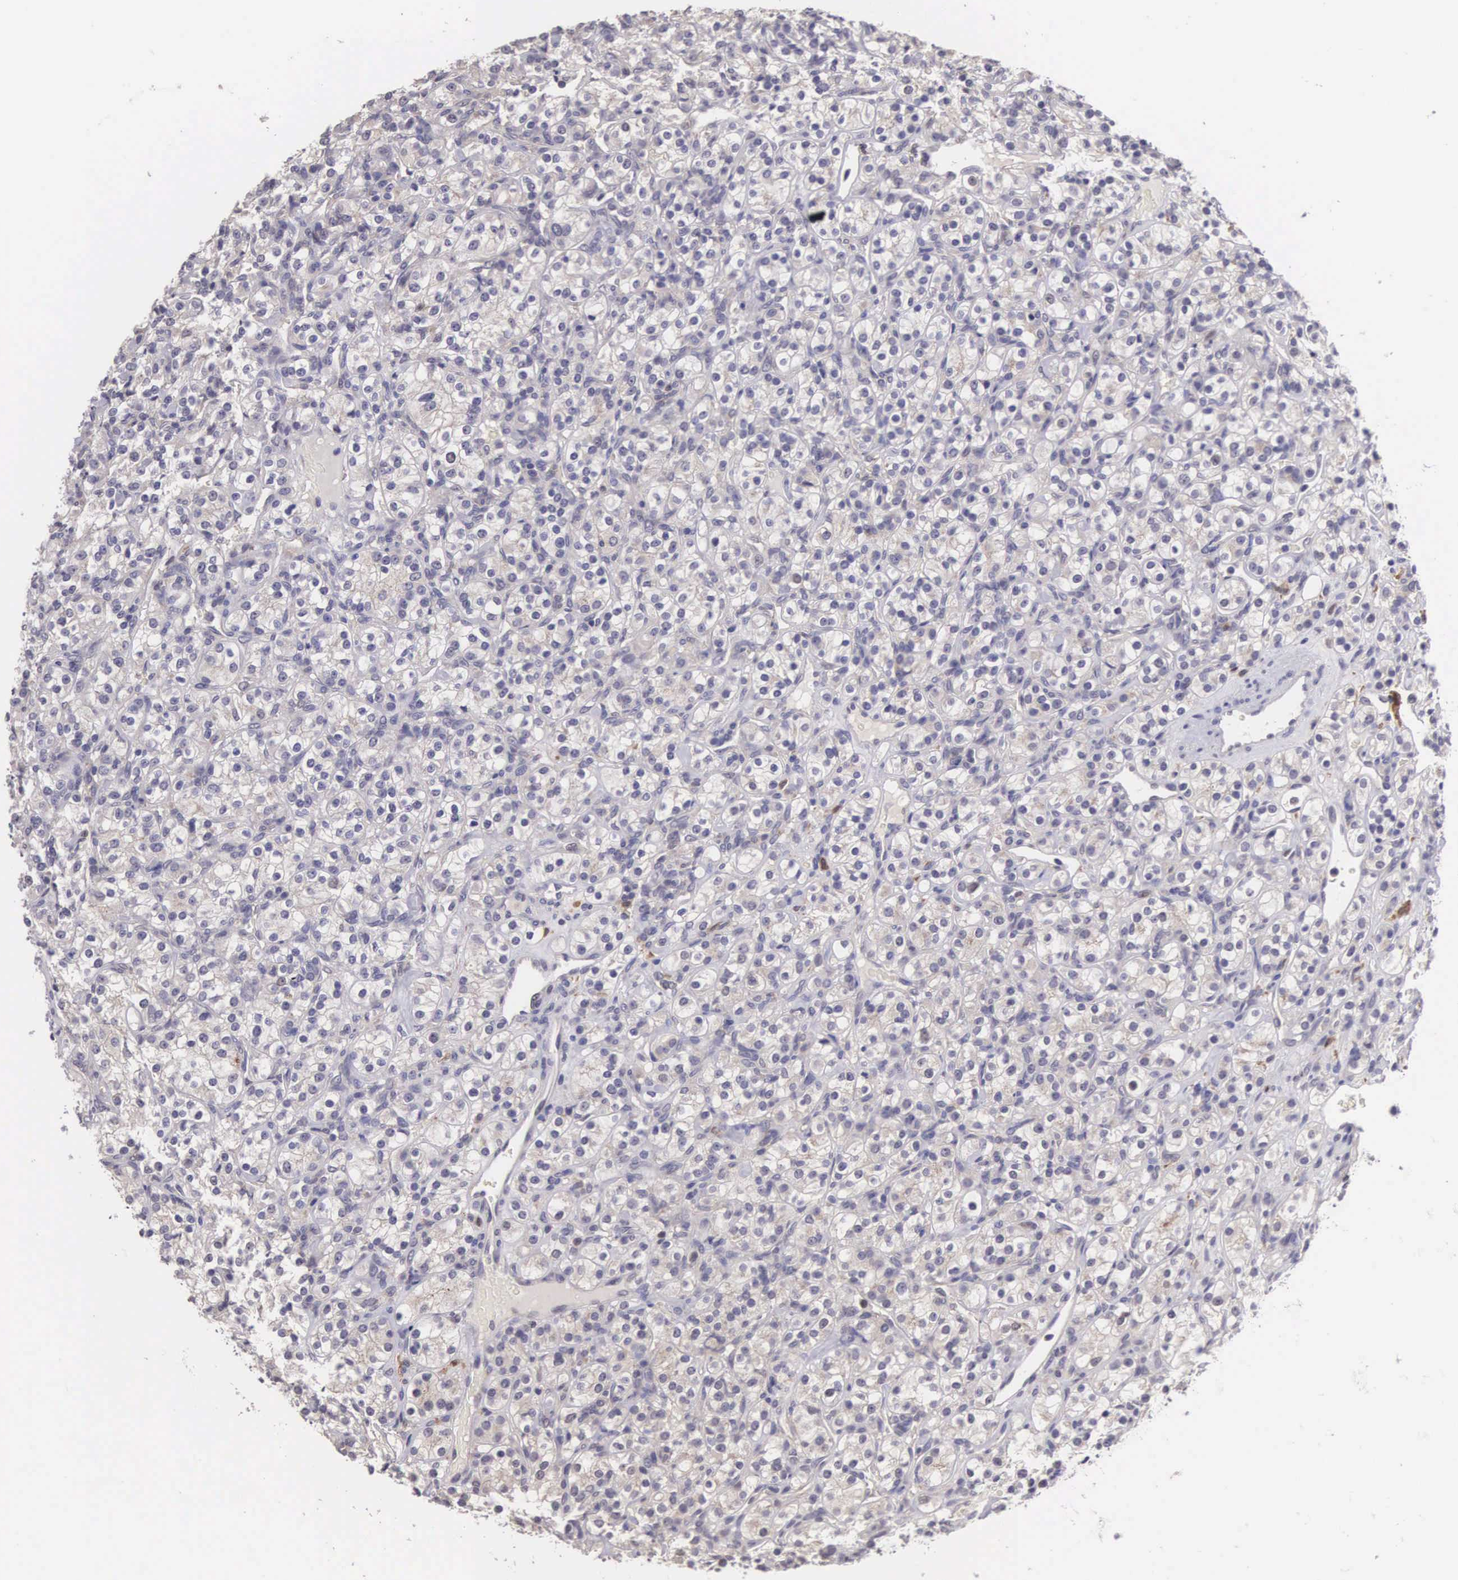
{"staining": {"intensity": "negative", "quantity": "none", "location": "none"}, "tissue": "renal cancer", "cell_type": "Tumor cells", "image_type": "cancer", "snomed": [{"axis": "morphology", "description": "Adenocarcinoma, NOS"}, {"axis": "topography", "description": "Kidney"}], "caption": "An immunohistochemistry (IHC) photomicrograph of renal cancer (adenocarcinoma) is shown. There is no staining in tumor cells of renal cancer (adenocarcinoma). (DAB (3,3'-diaminobenzidine) immunohistochemistry with hematoxylin counter stain).", "gene": "CDC45", "patient": {"sex": "male", "age": 77}}